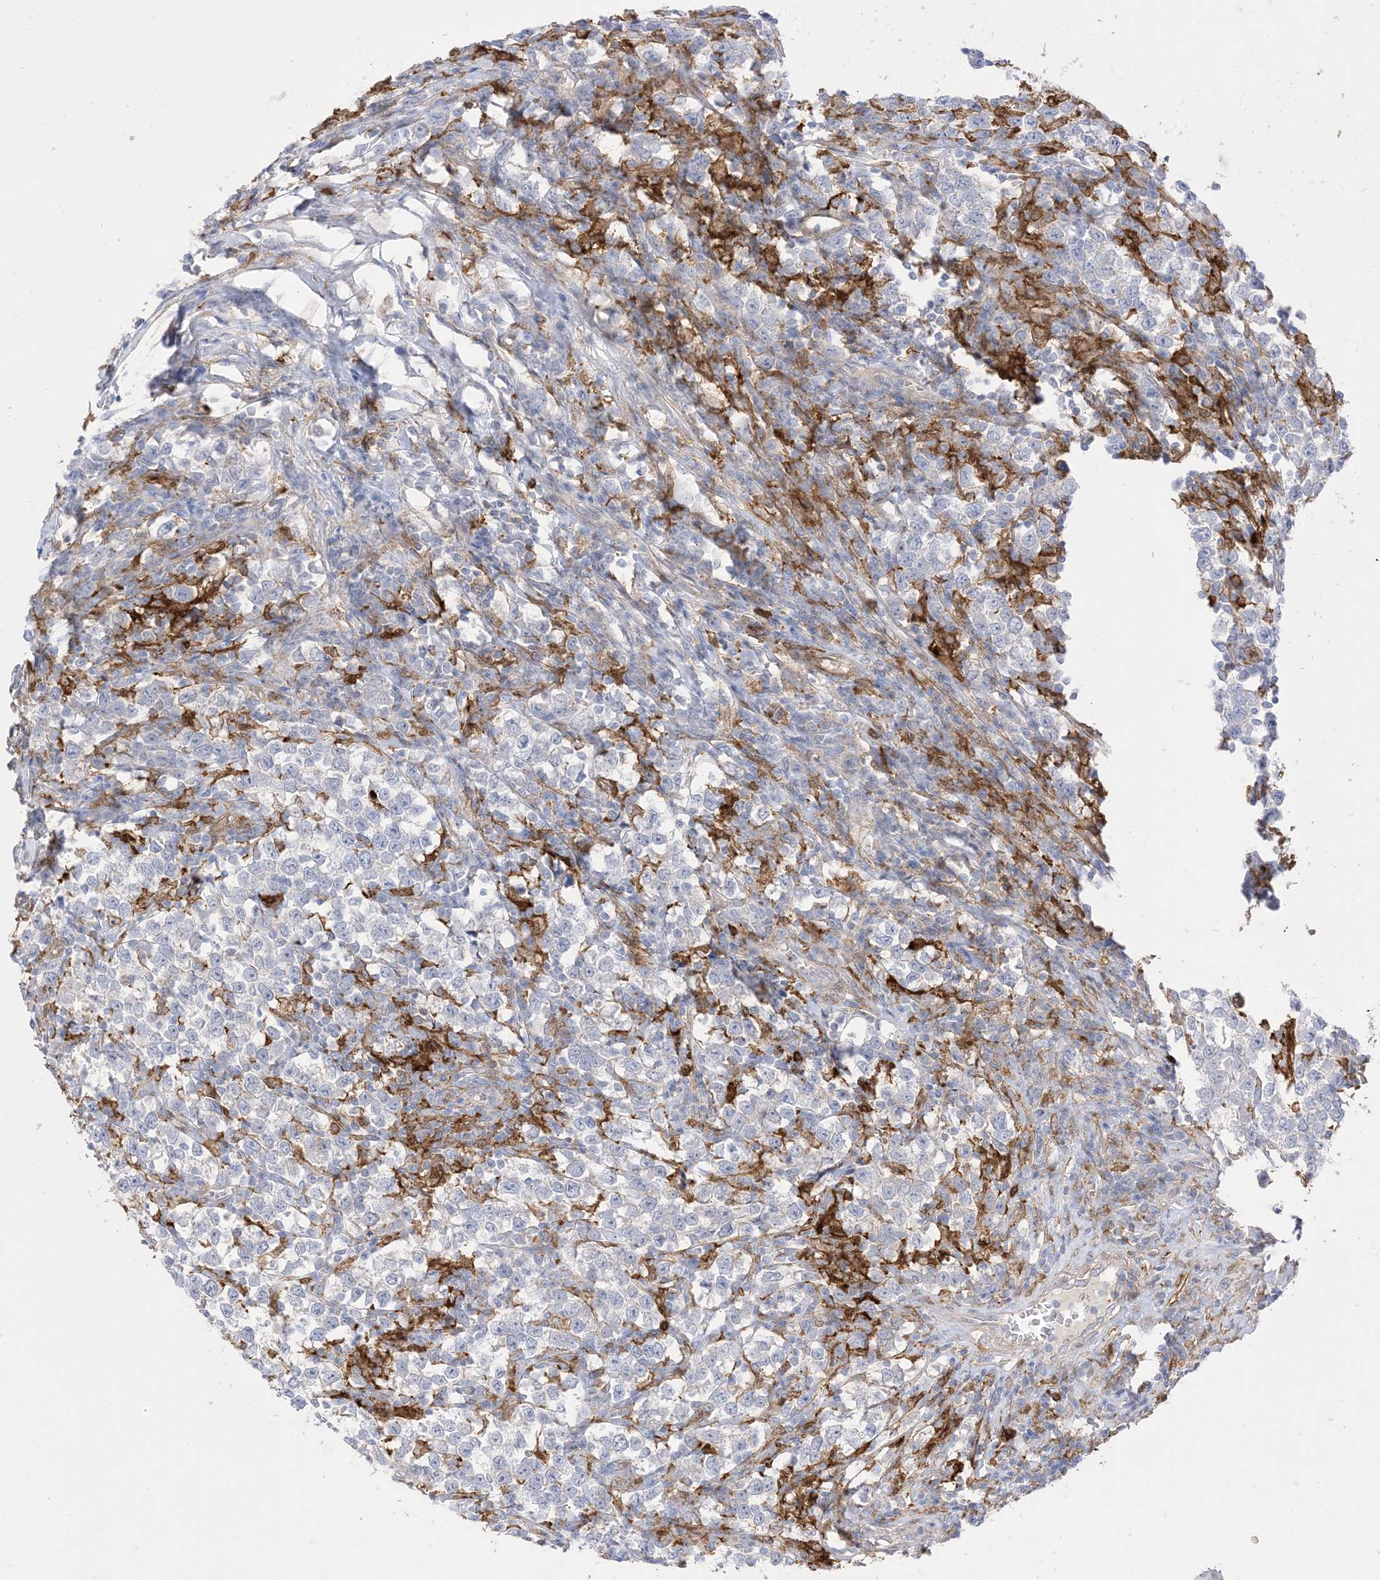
{"staining": {"intensity": "negative", "quantity": "none", "location": "none"}, "tissue": "testis cancer", "cell_type": "Tumor cells", "image_type": "cancer", "snomed": [{"axis": "morphology", "description": "Normal tissue, NOS"}, {"axis": "morphology", "description": "Seminoma, NOS"}, {"axis": "topography", "description": "Testis"}], "caption": "Immunohistochemical staining of testis cancer (seminoma) displays no significant expression in tumor cells.", "gene": "GSN", "patient": {"sex": "male", "age": 43}}